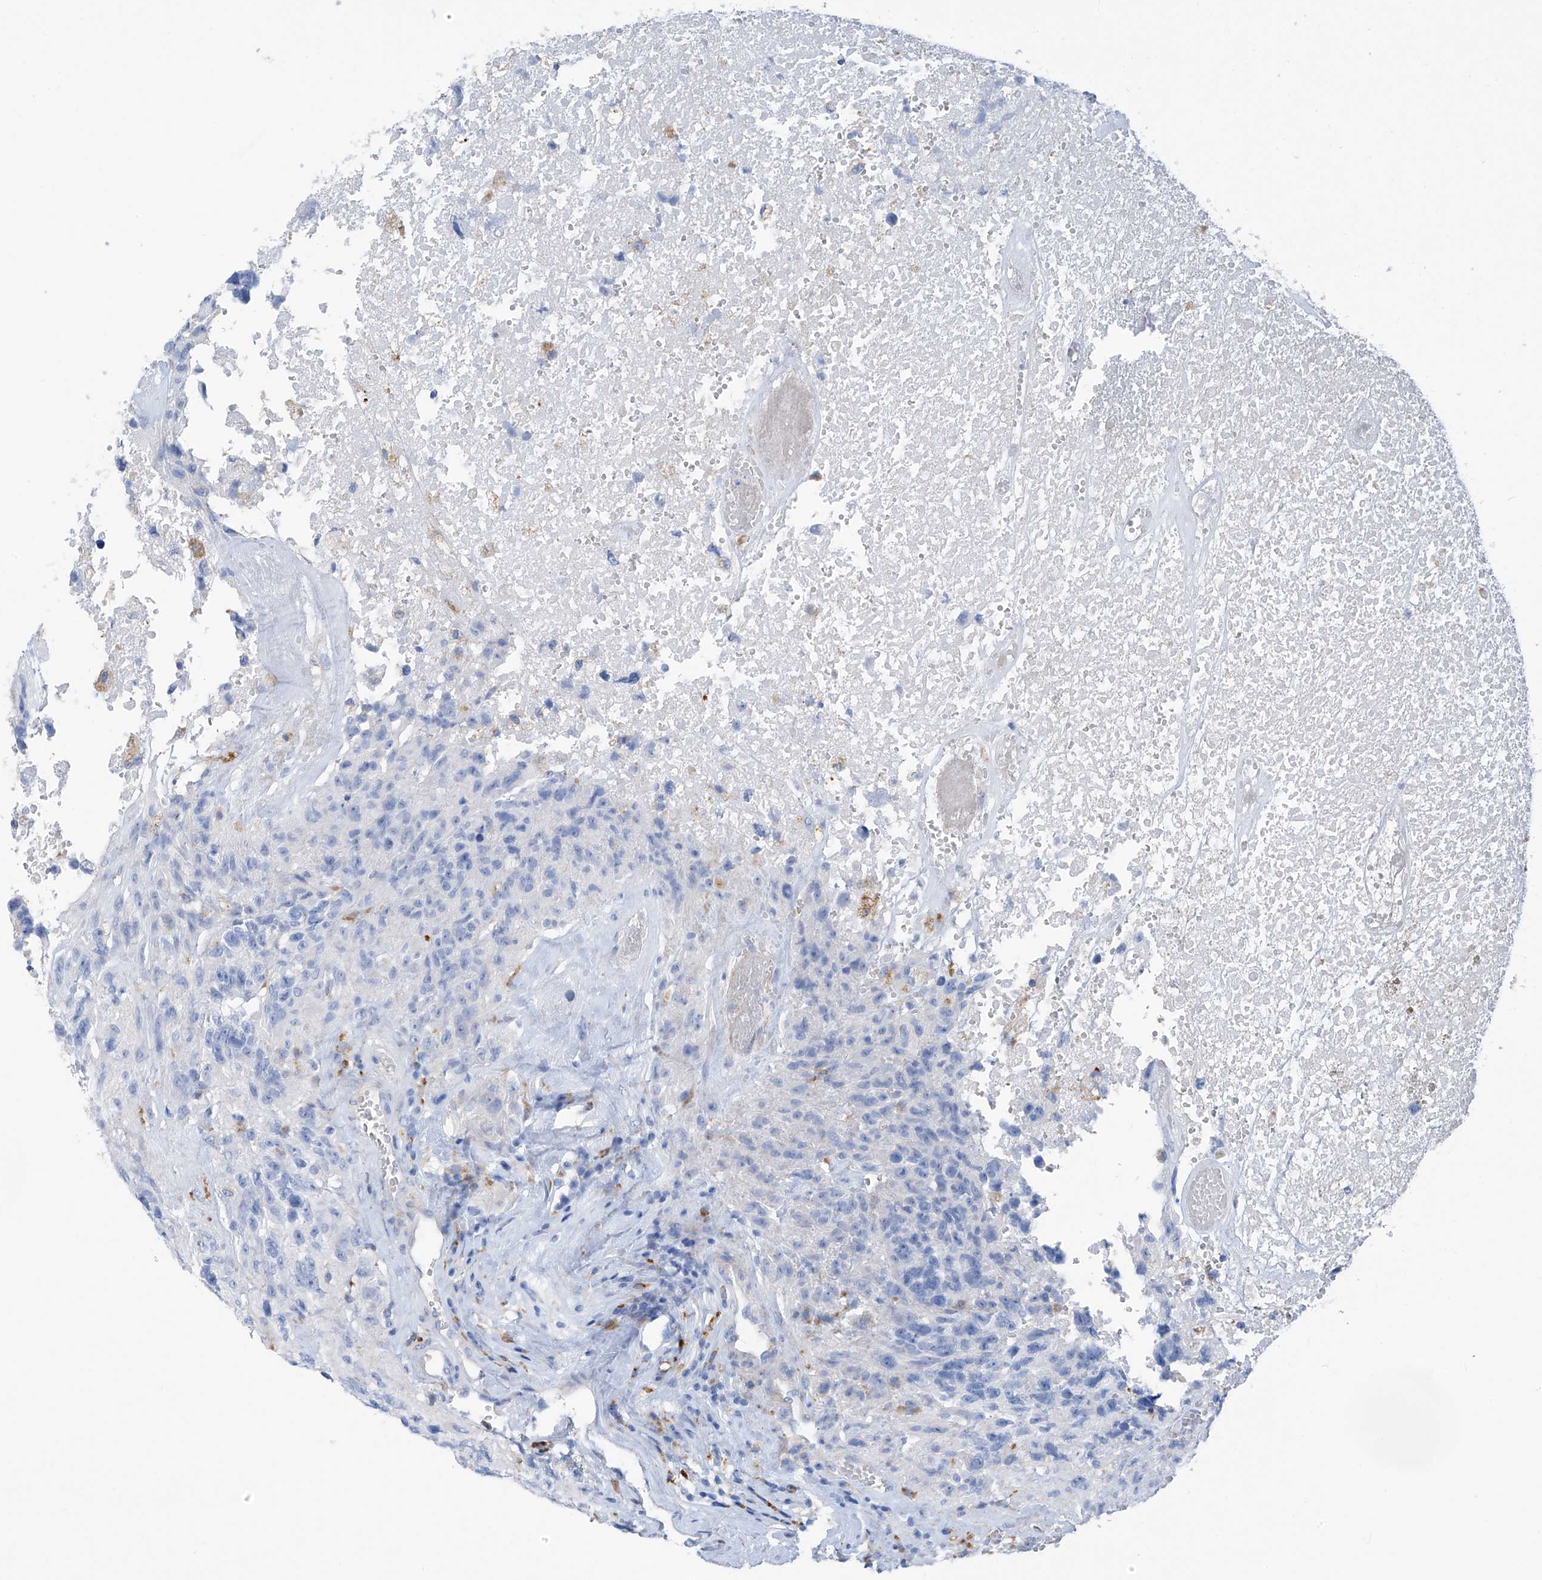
{"staining": {"intensity": "negative", "quantity": "none", "location": "none"}, "tissue": "glioma", "cell_type": "Tumor cells", "image_type": "cancer", "snomed": [{"axis": "morphology", "description": "Glioma, malignant, High grade"}, {"axis": "topography", "description": "Brain"}], "caption": "This is a photomicrograph of immunohistochemistry (IHC) staining of malignant high-grade glioma, which shows no positivity in tumor cells. (Brightfield microscopy of DAB IHC at high magnification).", "gene": "GLMP", "patient": {"sex": "male", "age": 69}}